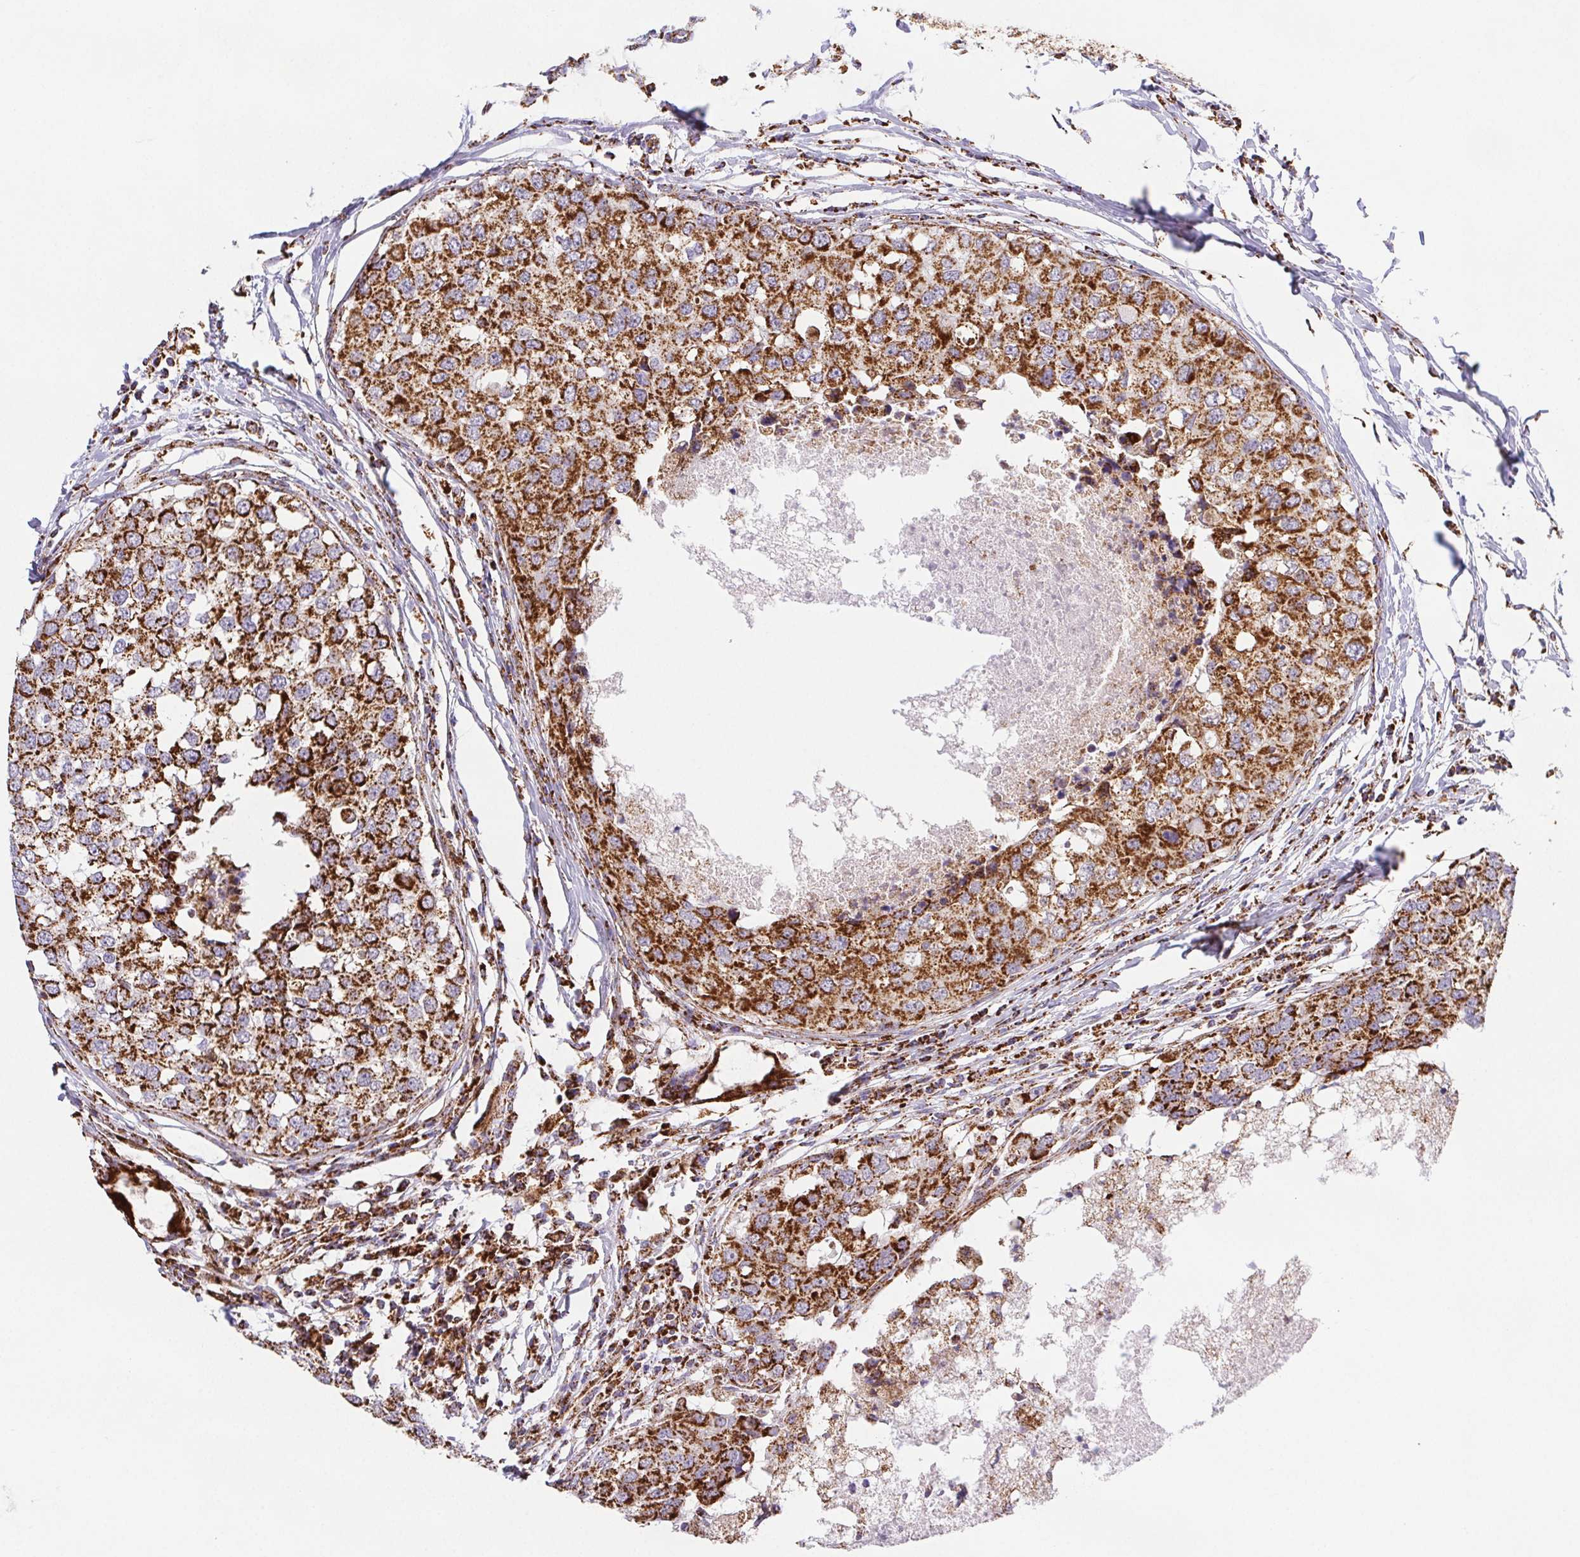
{"staining": {"intensity": "strong", "quantity": ">75%", "location": "cytoplasmic/membranous"}, "tissue": "breast cancer", "cell_type": "Tumor cells", "image_type": "cancer", "snomed": [{"axis": "morphology", "description": "Duct carcinoma"}, {"axis": "topography", "description": "Breast"}], "caption": "Immunohistochemistry (IHC) photomicrograph of neoplastic tissue: human breast cancer stained using immunohistochemistry displays high levels of strong protein expression localized specifically in the cytoplasmic/membranous of tumor cells, appearing as a cytoplasmic/membranous brown color.", "gene": "NIPSNAP2", "patient": {"sex": "female", "age": 27}}